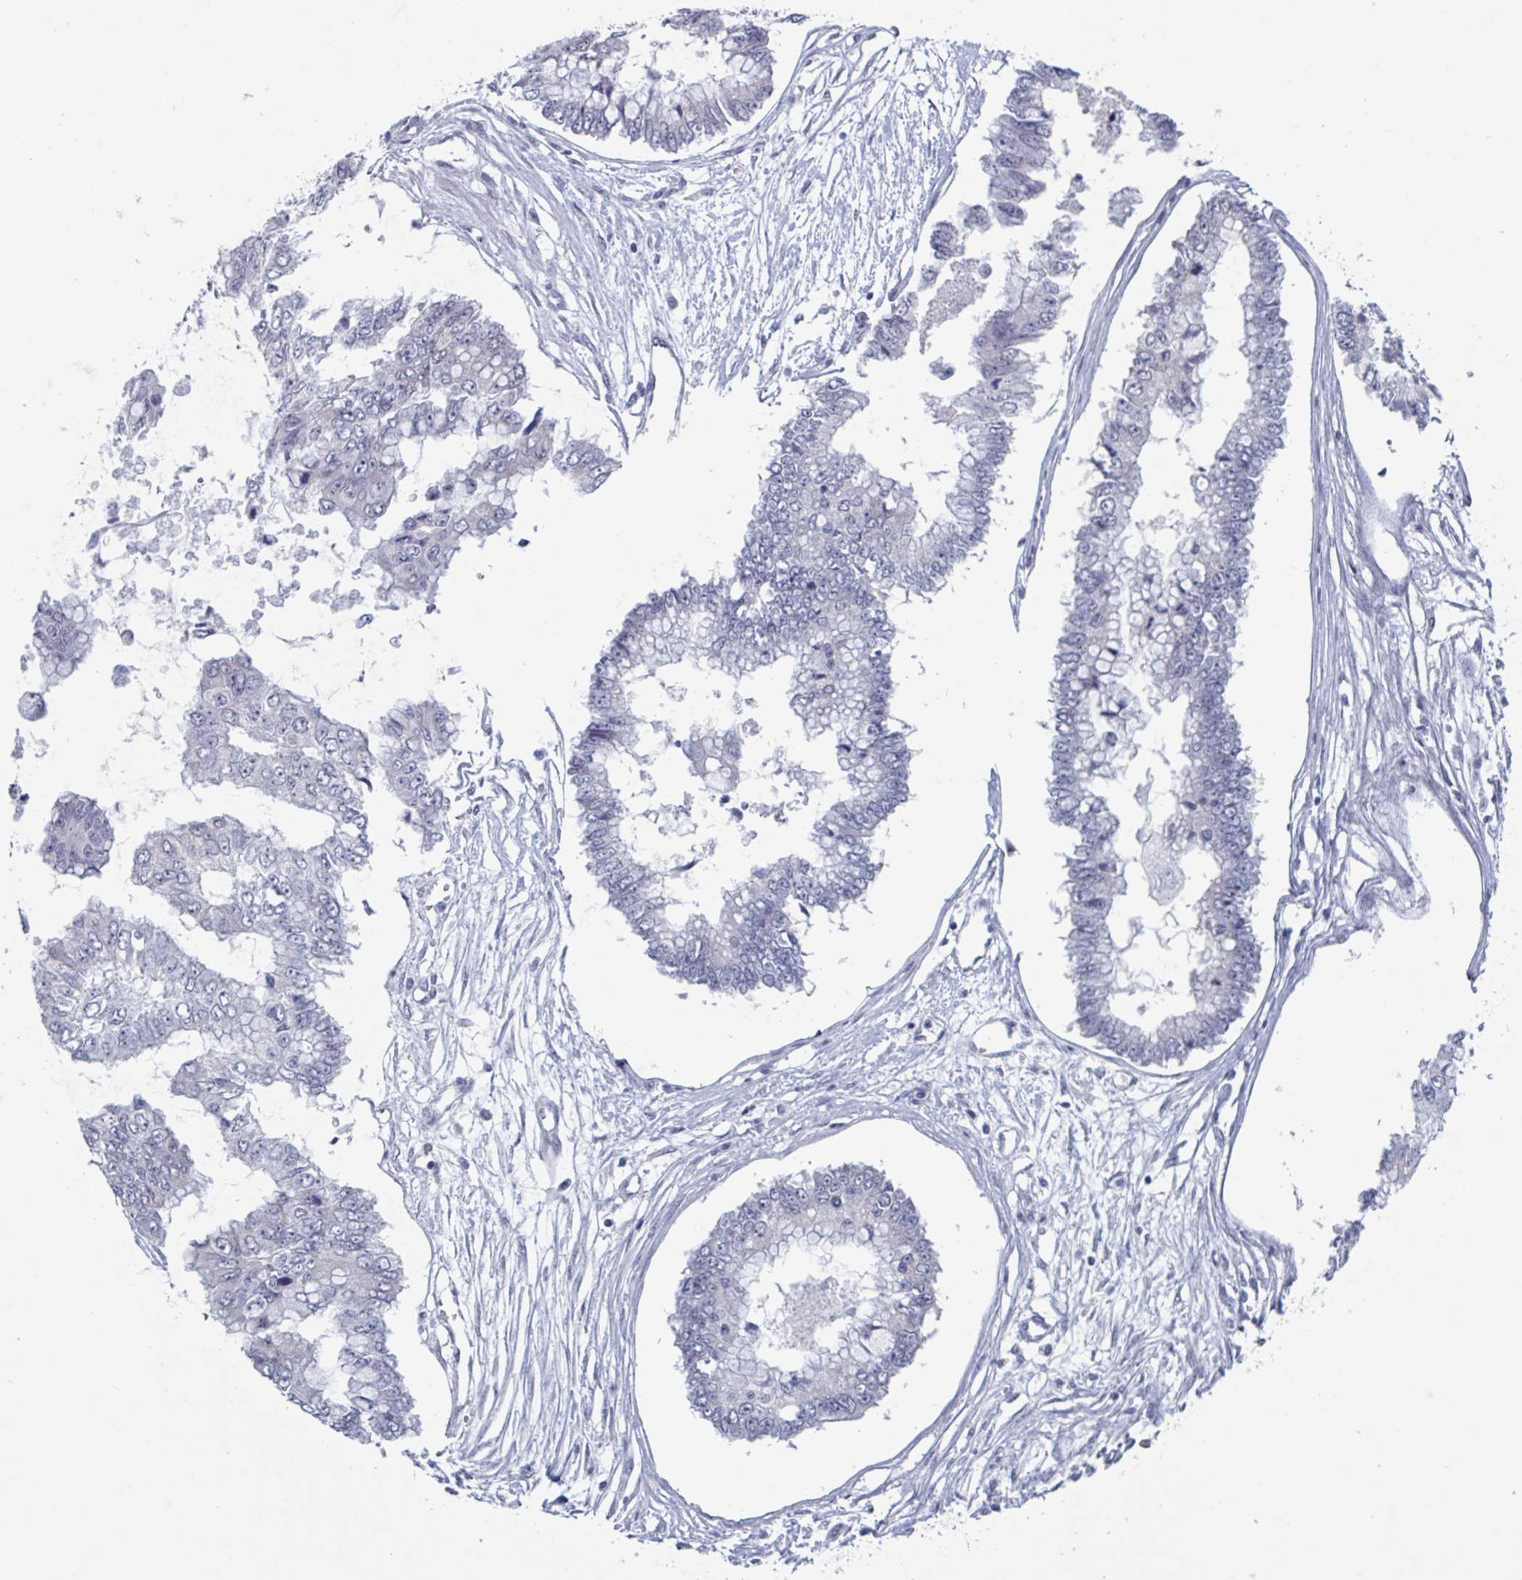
{"staining": {"intensity": "negative", "quantity": "none", "location": "none"}, "tissue": "ovarian cancer", "cell_type": "Tumor cells", "image_type": "cancer", "snomed": [{"axis": "morphology", "description": "Cystadenocarcinoma, mucinous, NOS"}, {"axis": "topography", "description": "Ovary"}], "caption": "This is a histopathology image of immunohistochemistry staining of mucinous cystadenocarcinoma (ovarian), which shows no positivity in tumor cells.", "gene": "KDM4D", "patient": {"sex": "female", "age": 72}}